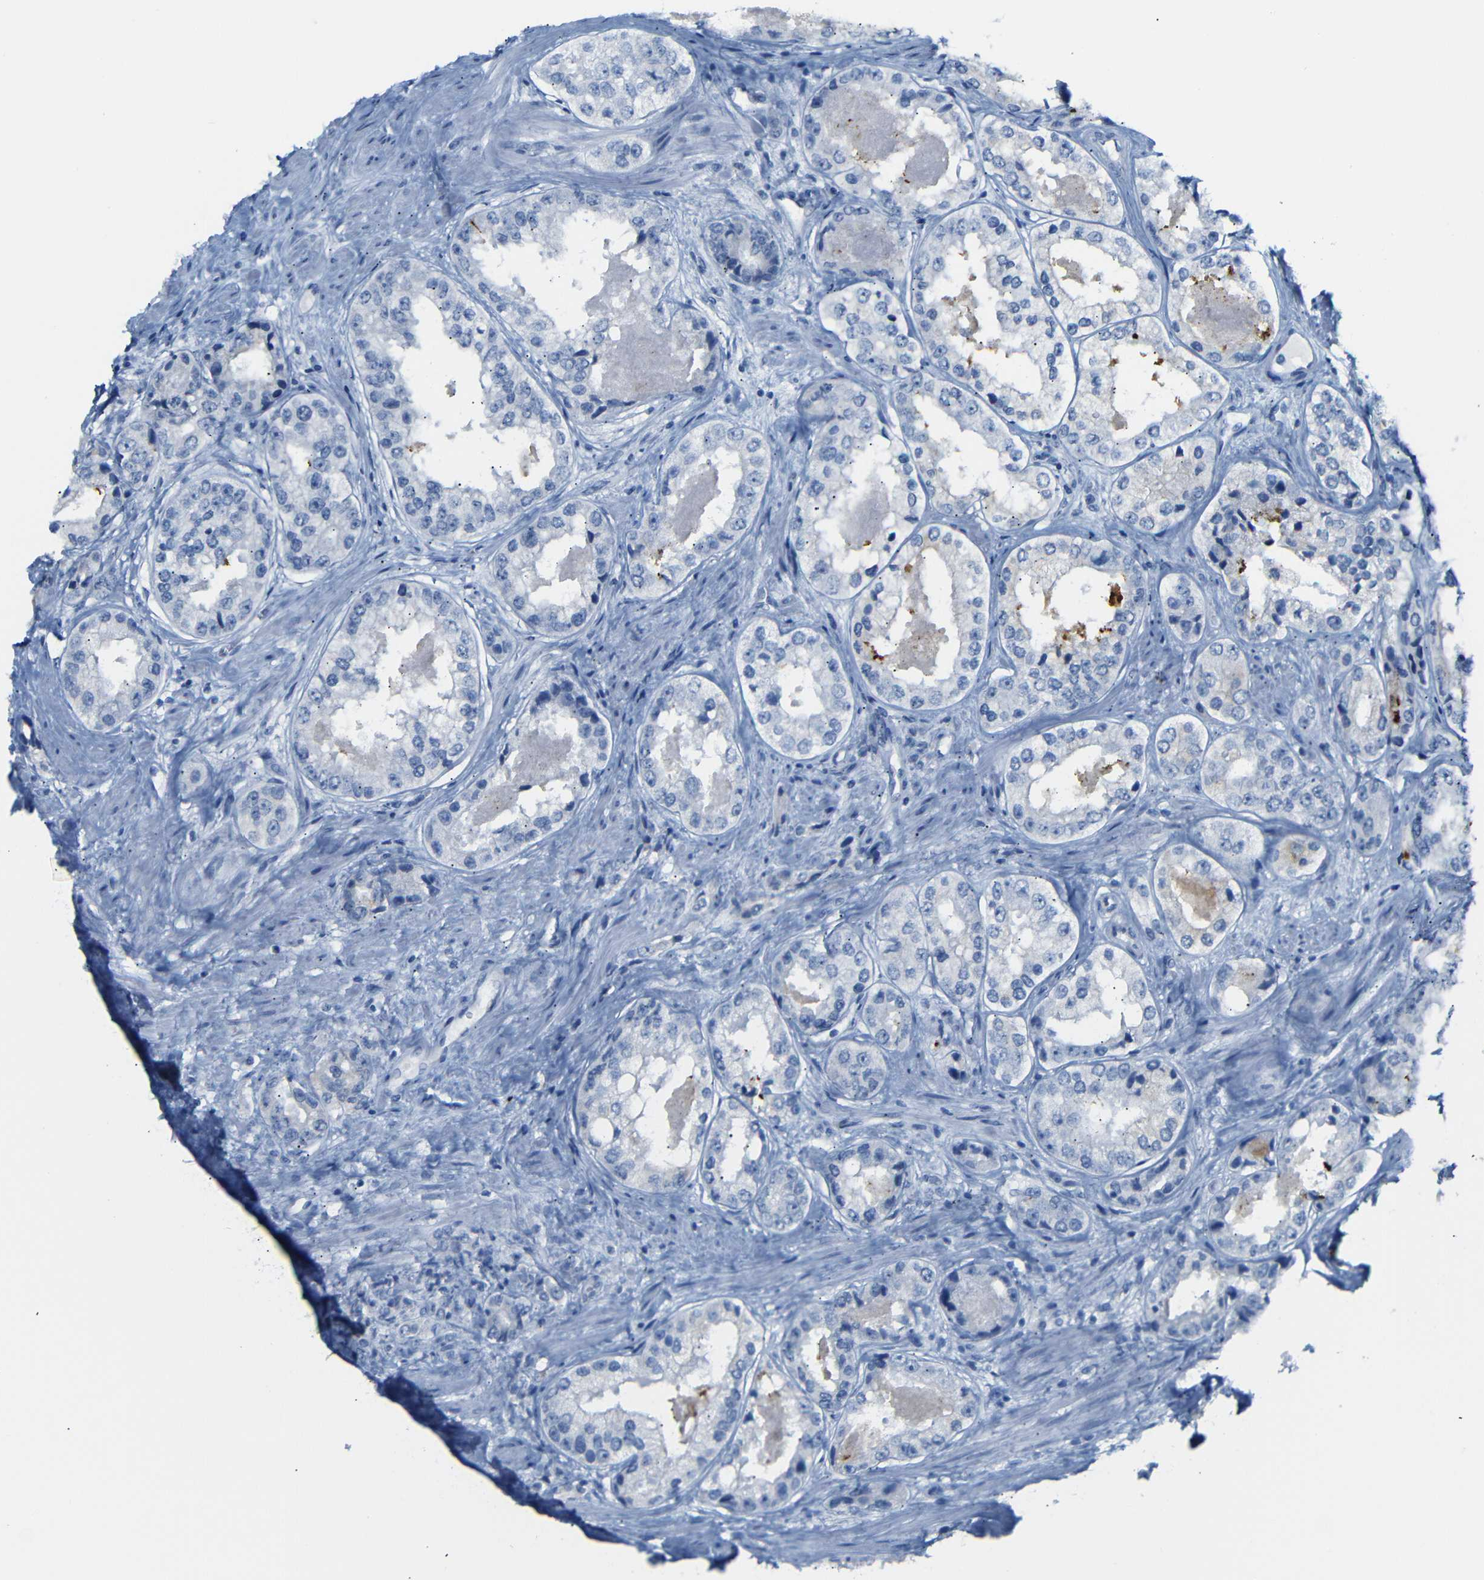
{"staining": {"intensity": "moderate", "quantity": "<25%", "location": "cytoplasmic/membranous"}, "tissue": "prostate cancer", "cell_type": "Tumor cells", "image_type": "cancer", "snomed": [{"axis": "morphology", "description": "Adenocarcinoma, High grade"}, {"axis": "topography", "description": "Prostate"}], "caption": "This is an image of IHC staining of adenocarcinoma (high-grade) (prostate), which shows moderate expression in the cytoplasmic/membranous of tumor cells.", "gene": "DYNAP", "patient": {"sex": "male", "age": 61}}